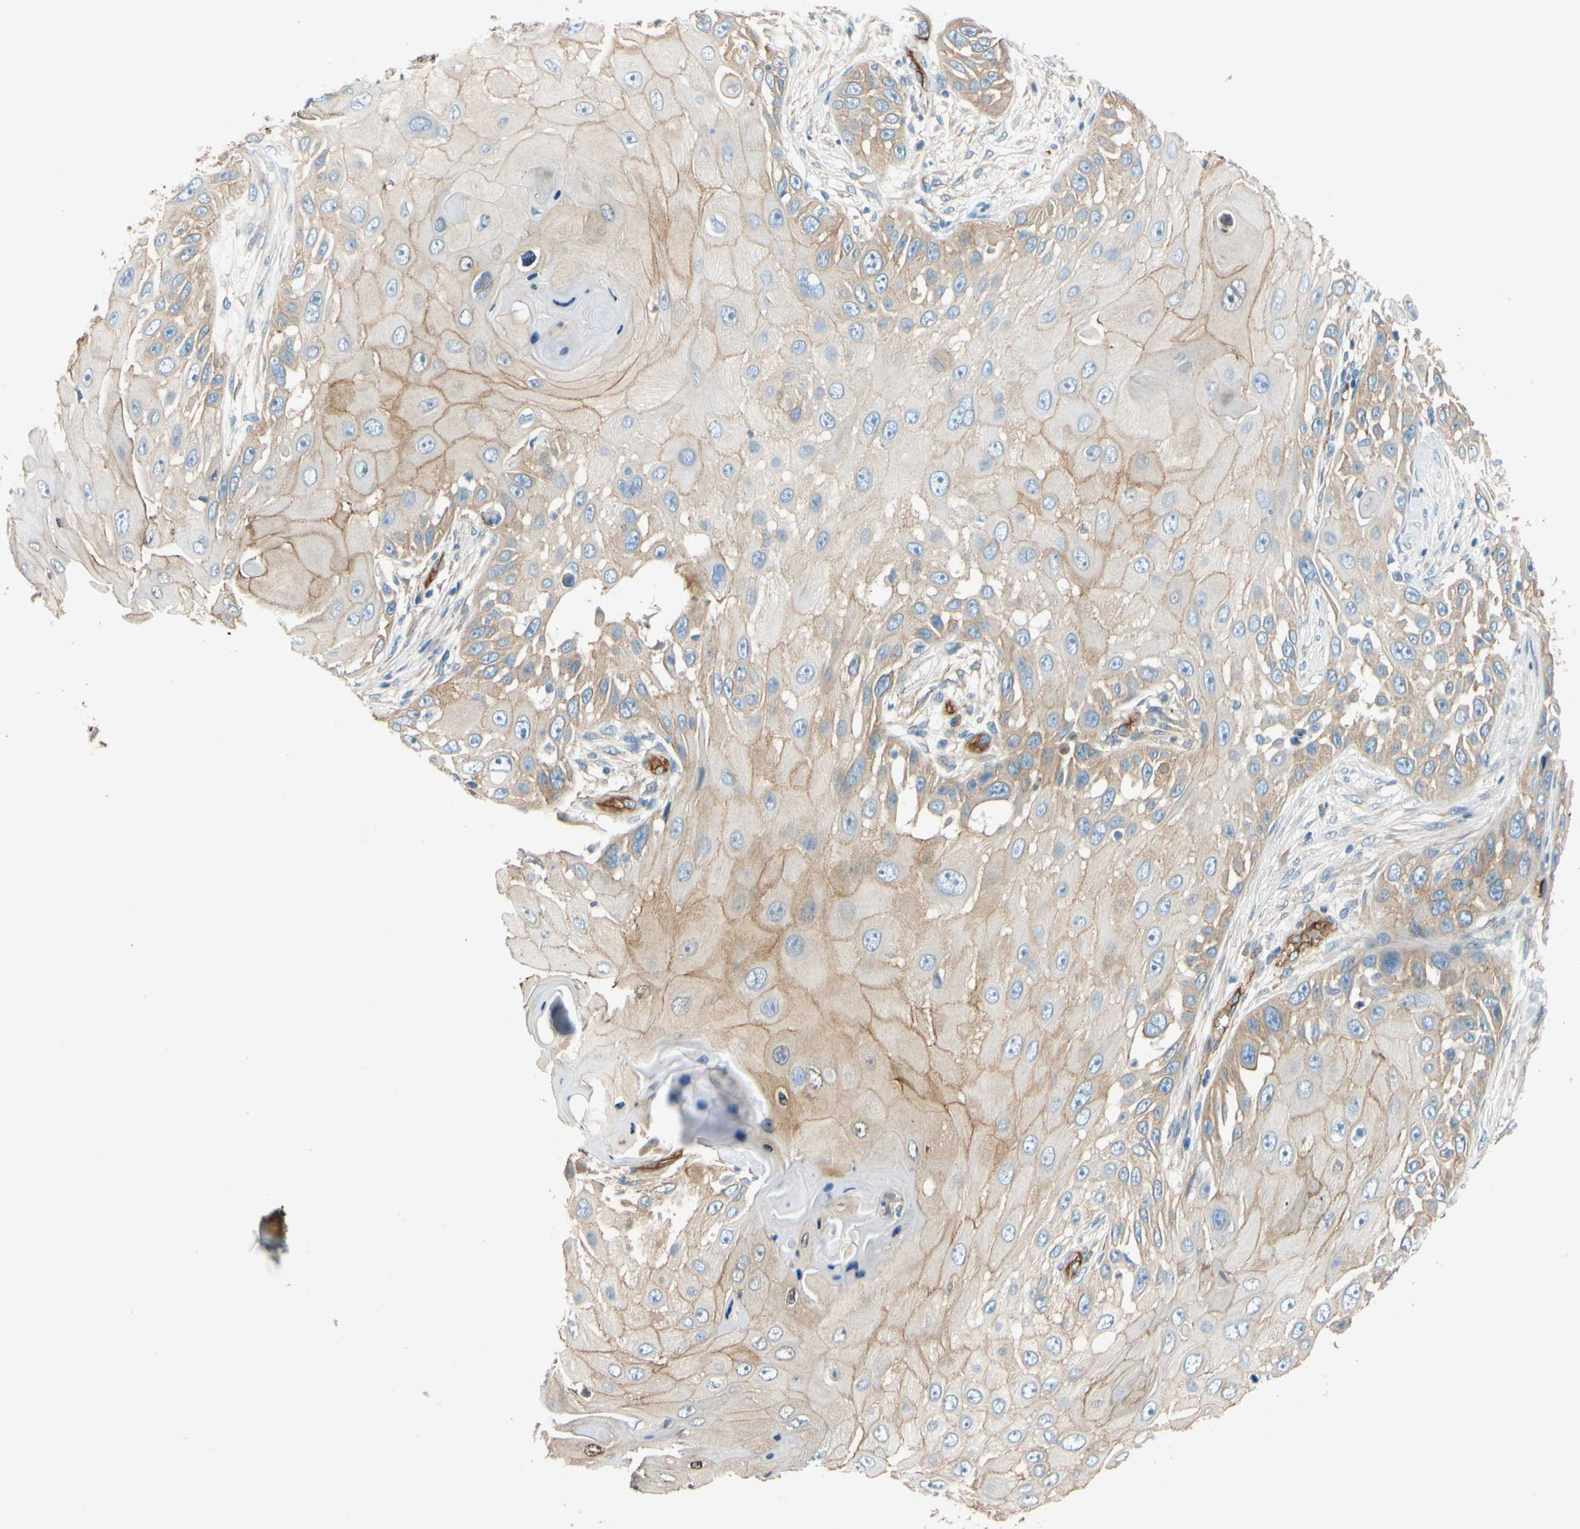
{"staining": {"intensity": "weak", "quantity": "25%-75%", "location": "cytoplasmic/membranous"}, "tissue": "skin cancer", "cell_type": "Tumor cells", "image_type": "cancer", "snomed": [{"axis": "morphology", "description": "Squamous cell carcinoma, NOS"}, {"axis": "topography", "description": "Skin"}], "caption": "This is a photomicrograph of immunohistochemistry (IHC) staining of skin squamous cell carcinoma, which shows weak positivity in the cytoplasmic/membranous of tumor cells.", "gene": "SPTAN1", "patient": {"sex": "female", "age": 44}}